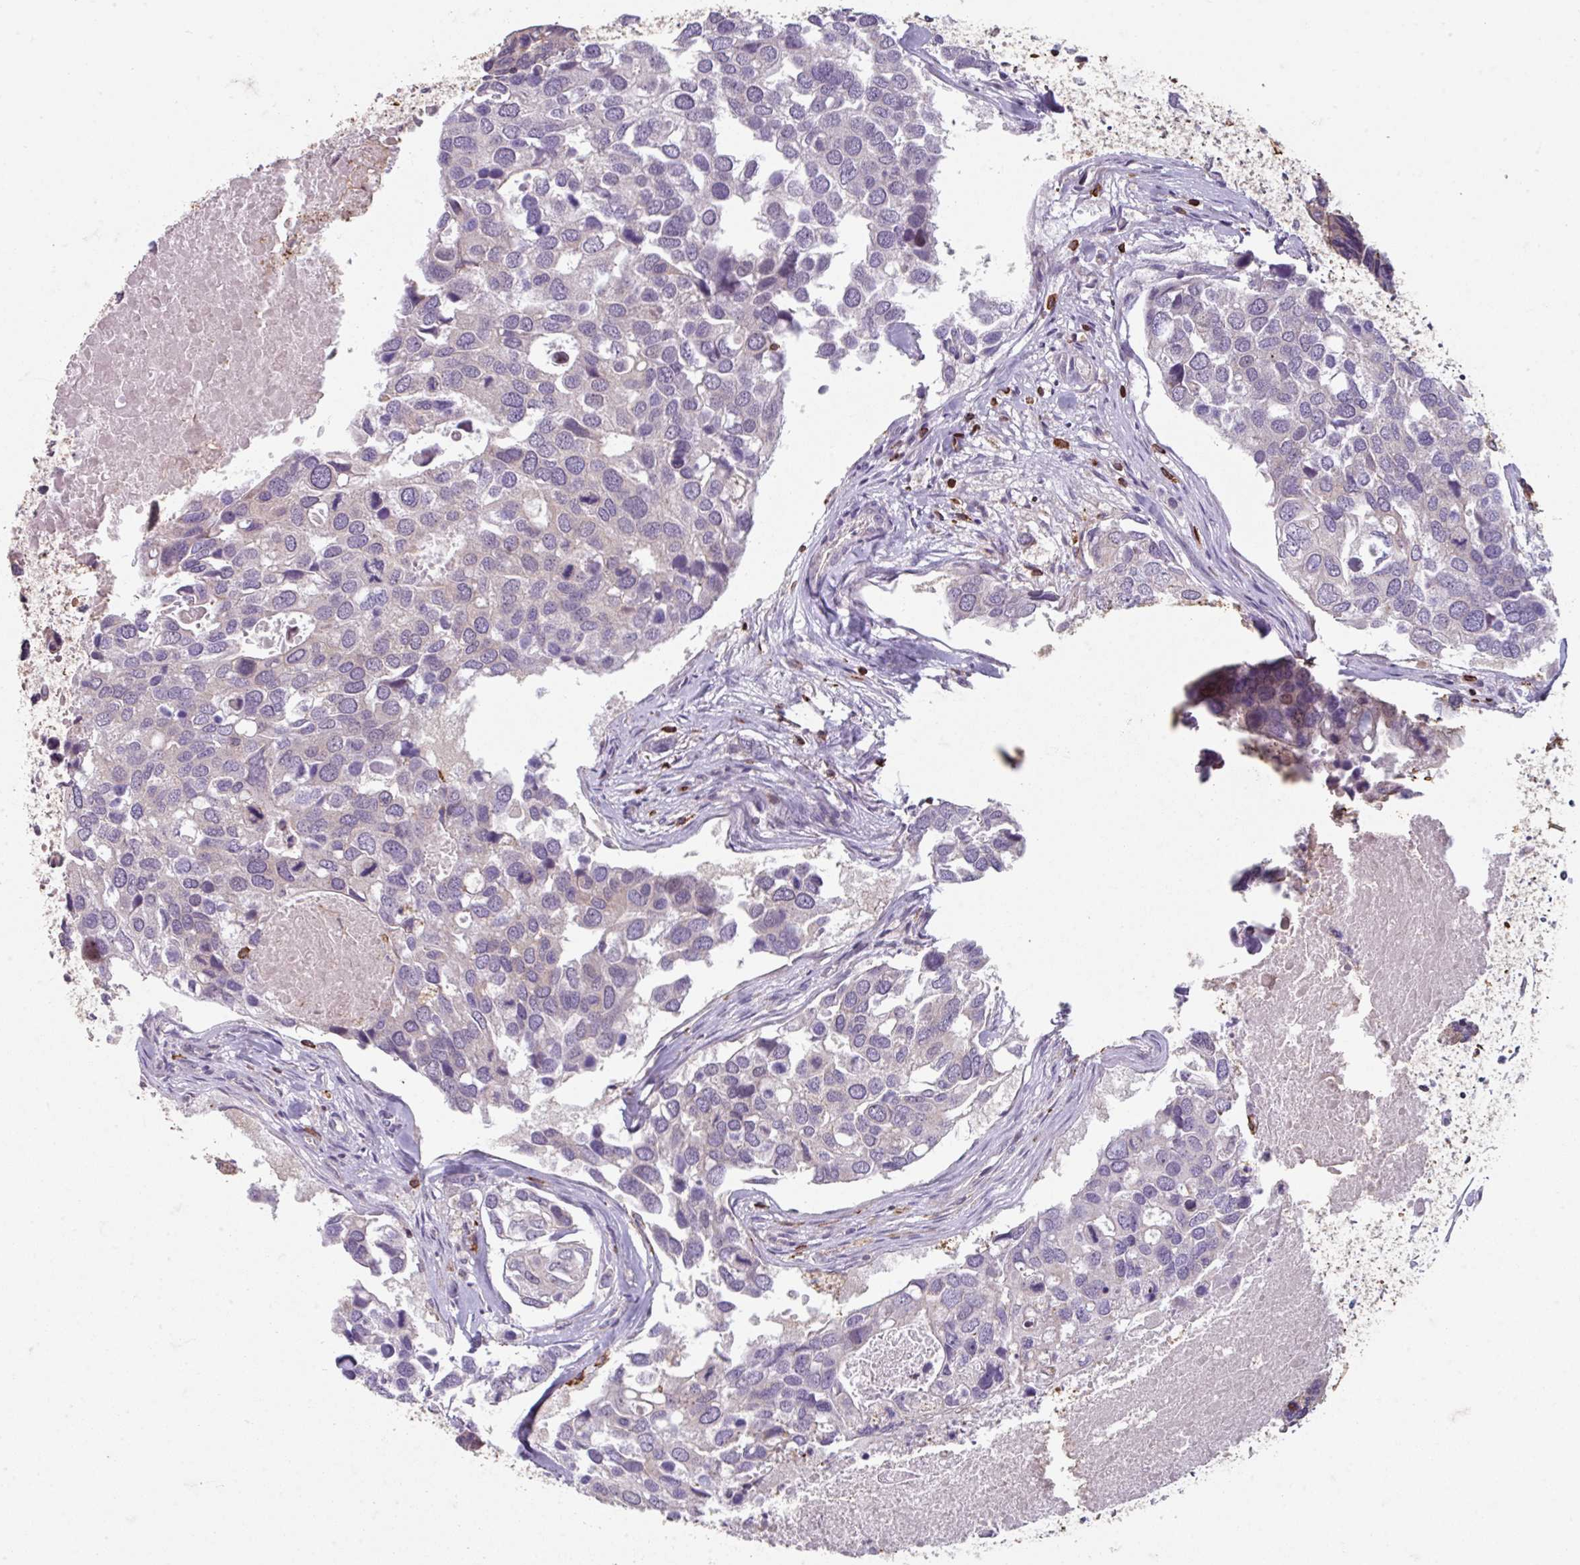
{"staining": {"intensity": "negative", "quantity": "none", "location": "none"}, "tissue": "breast cancer", "cell_type": "Tumor cells", "image_type": "cancer", "snomed": [{"axis": "morphology", "description": "Duct carcinoma"}, {"axis": "topography", "description": "Breast"}], "caption": "An immunohistochemistry (IHC) image of breast cancer is shown. There is no staining in tumor cells of breast cancer. The staining was performed using DAB to visualize the protein expression in brown, while the nuclei were stained in blue with hematoxylin (Magnification: 20x).", "gene": "NEDD9", "patient": {"sex": "female", "age": 83}}